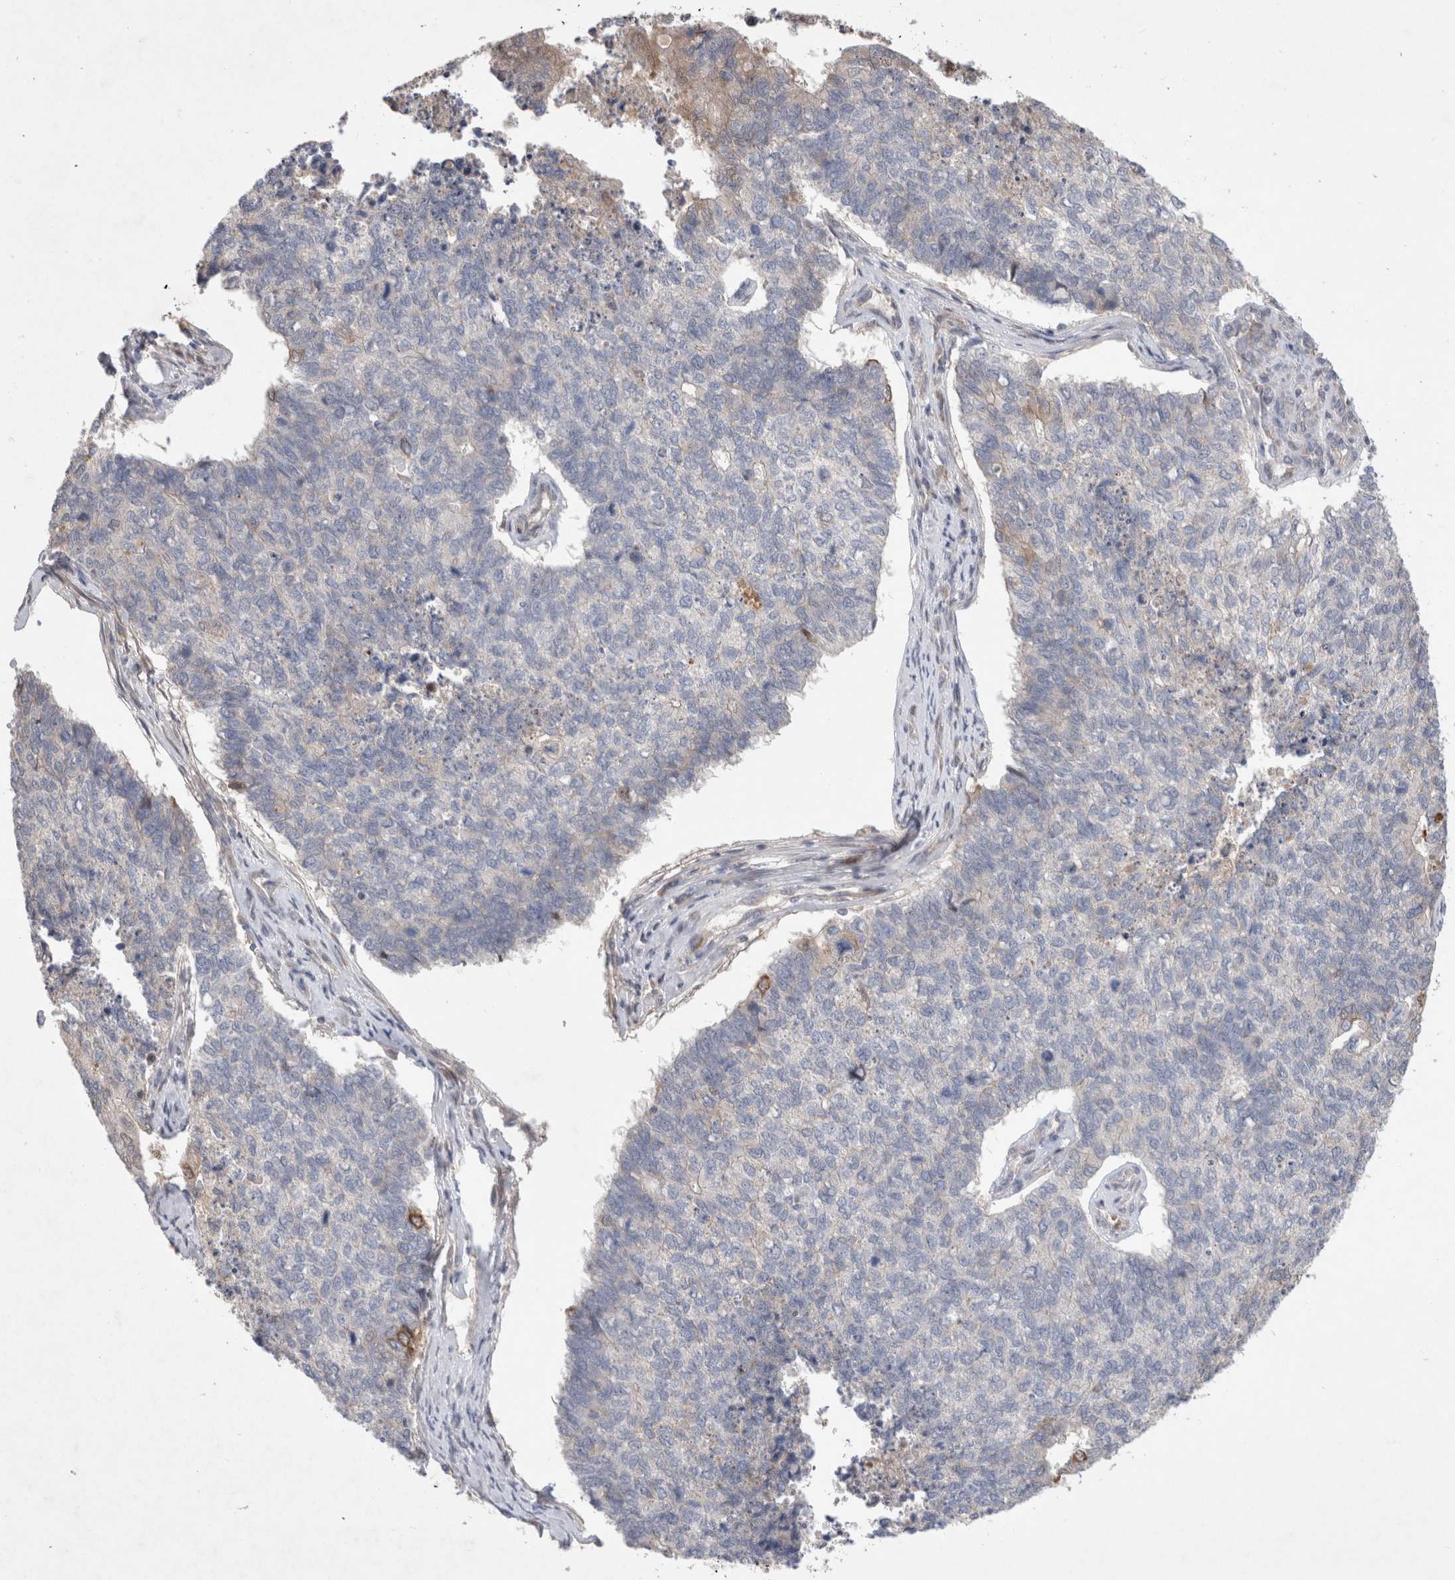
{"staining": {"intensity": "negative", "quantity": "none", "location": "none"}, "tissue": "cervical cancer", "cell_type": "Tumor cells", "image_type": "cancer", "snomed": [{"axis": "morphology", "description": "Squamous cell carcinoma, NOS"}, {"axis": "topography", "description": "Cervix"}], "caption": "Immunohistochemistry (IHC) of human cervical squamous cell carcinoma demonstrates no staining in tumor cells.", "gene": "NMU", "patient": {"sex": "female", "age": 63}}